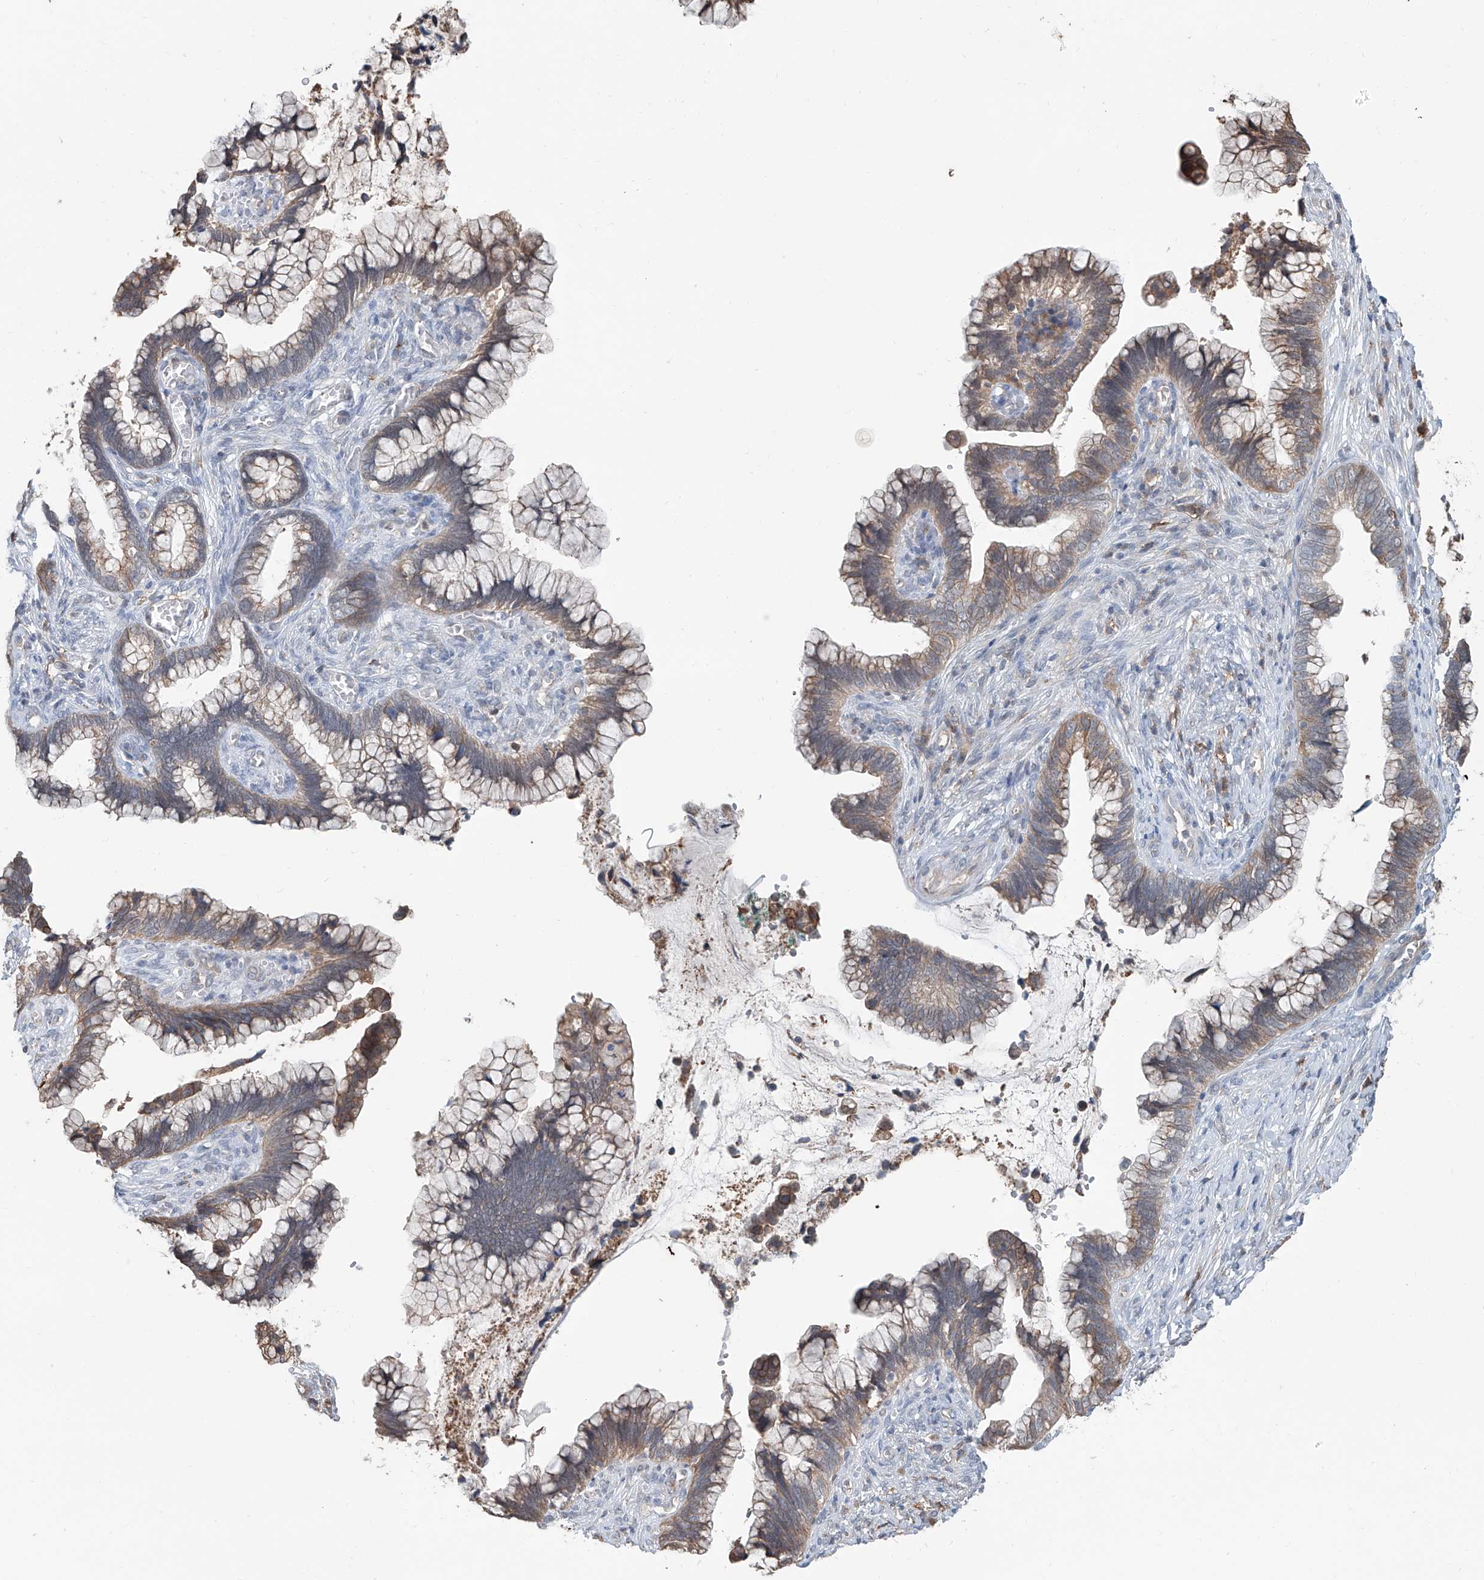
{"staining": {"intensity": "weak", "quantity": ">75%", "location": "cytoplasmic/membranous"}, "tissue": "cervical cancer", "cell_type": "Tumor cells", "image_type": "cancer", "snomed": [{"axis": "morphology", "description": "Adenocarcinoma, NOS"}, {"axis": "topography", "description": "Cervix"}], "caption": "Protein expression analysis of human cervical adenocarcinoma reveals weak cytoplasmic/membranous staining in about >75% of tumor cells.", "gene": "KCNK10", "patient": {"sex": "female", "age": 44}}